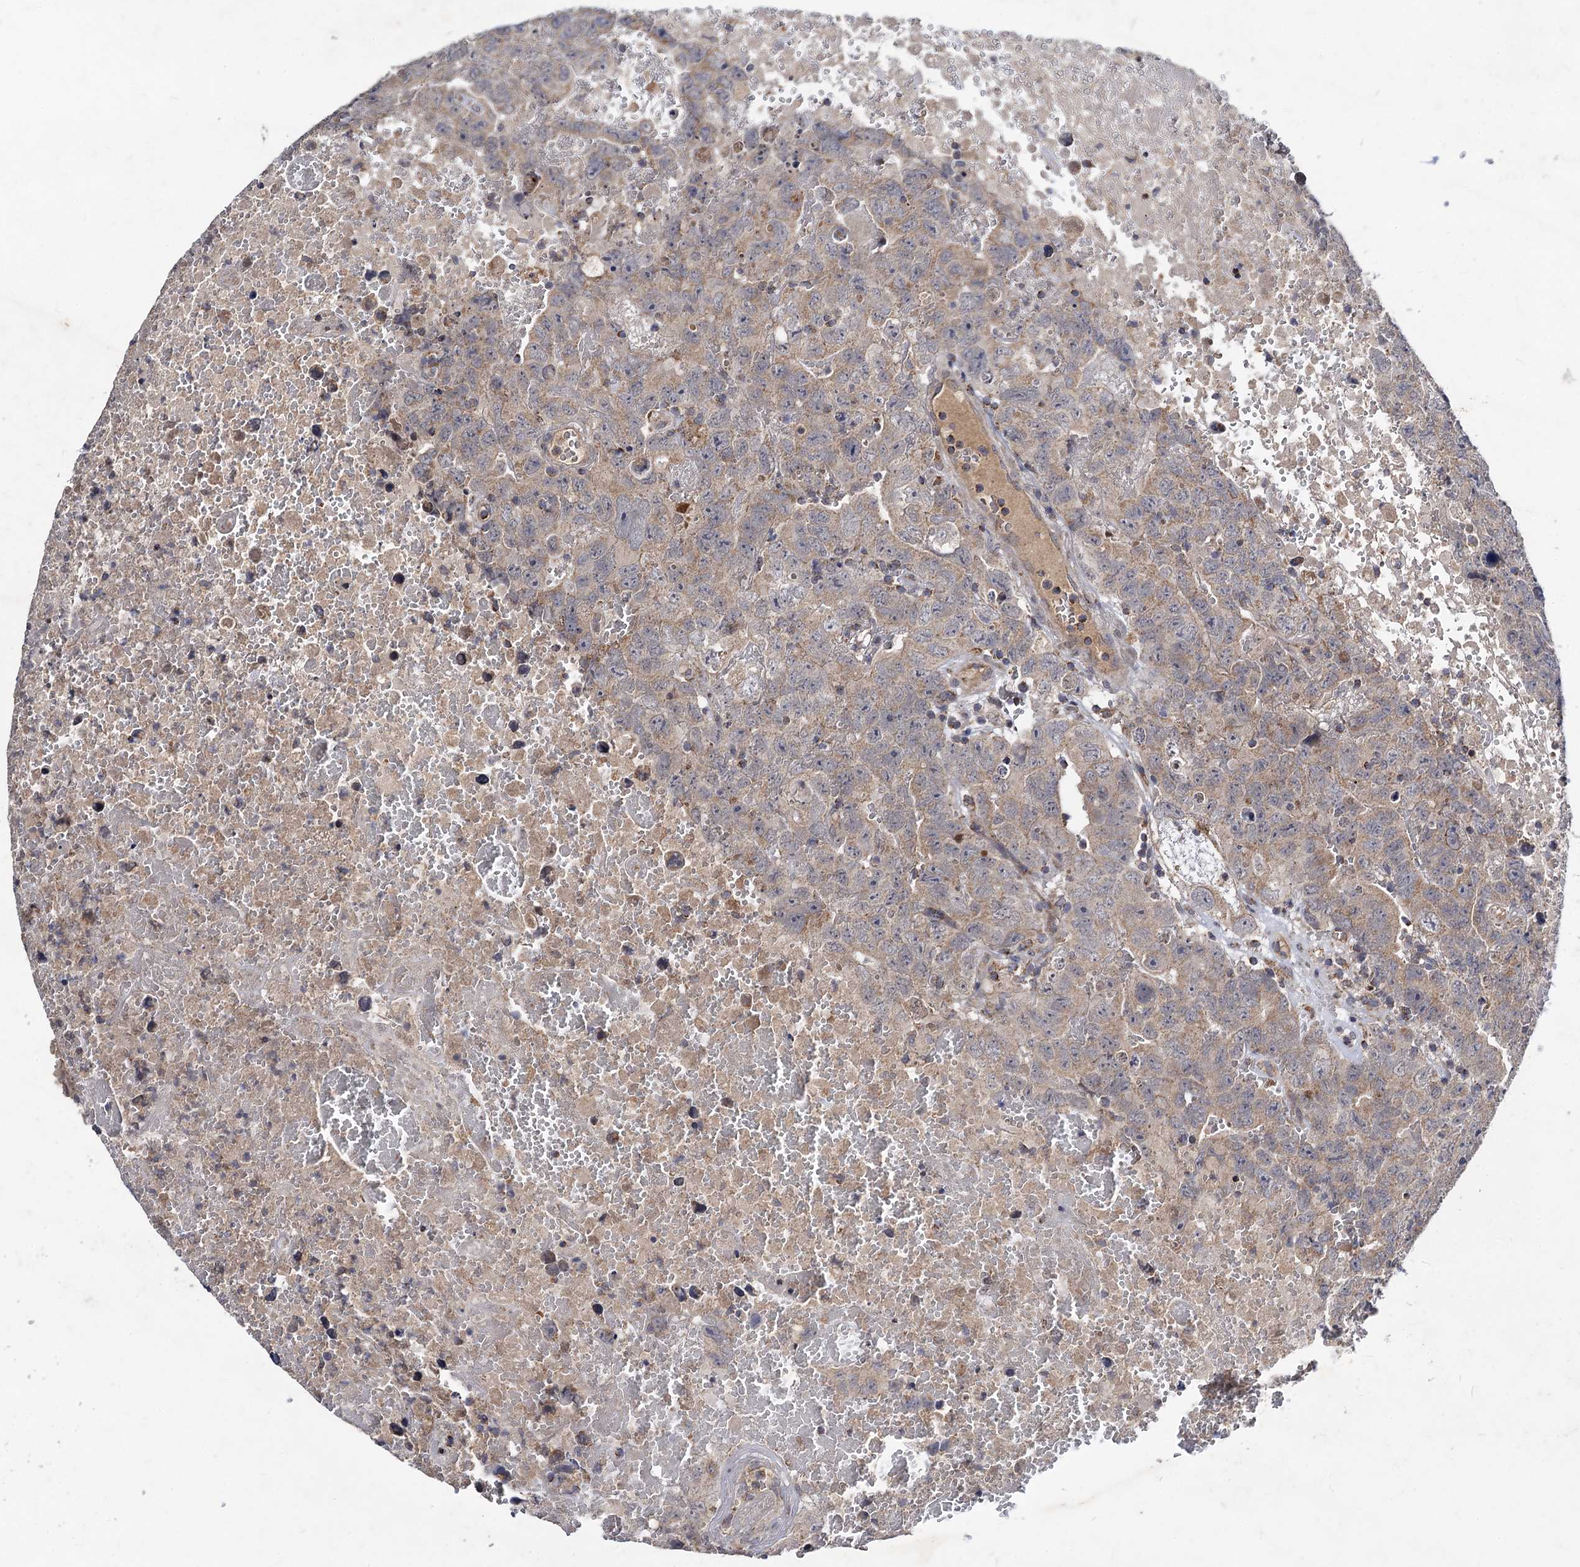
{"staining": {"intensity": "weak", "quantity": "25%-75%", "location": "cytoplasmic/membranous"}, "tissue": "testis cancer", "cell_type": "Tumor cells", "image_type": "cancer", "snomed": [{"axis": "morphology", "description": "Carcinoma, Embryonal, NOS"}, {"axis": "topography", "description": "Testis"}], "caption": "Protein staining of embryonal carcinoma (testis) tissue exhibits weak cytoplasmic/membranous staining in approximately 25%-75% of tumor cells.", "gene": "VPS37D", "patient": {"sex": "male", "age": 45}}